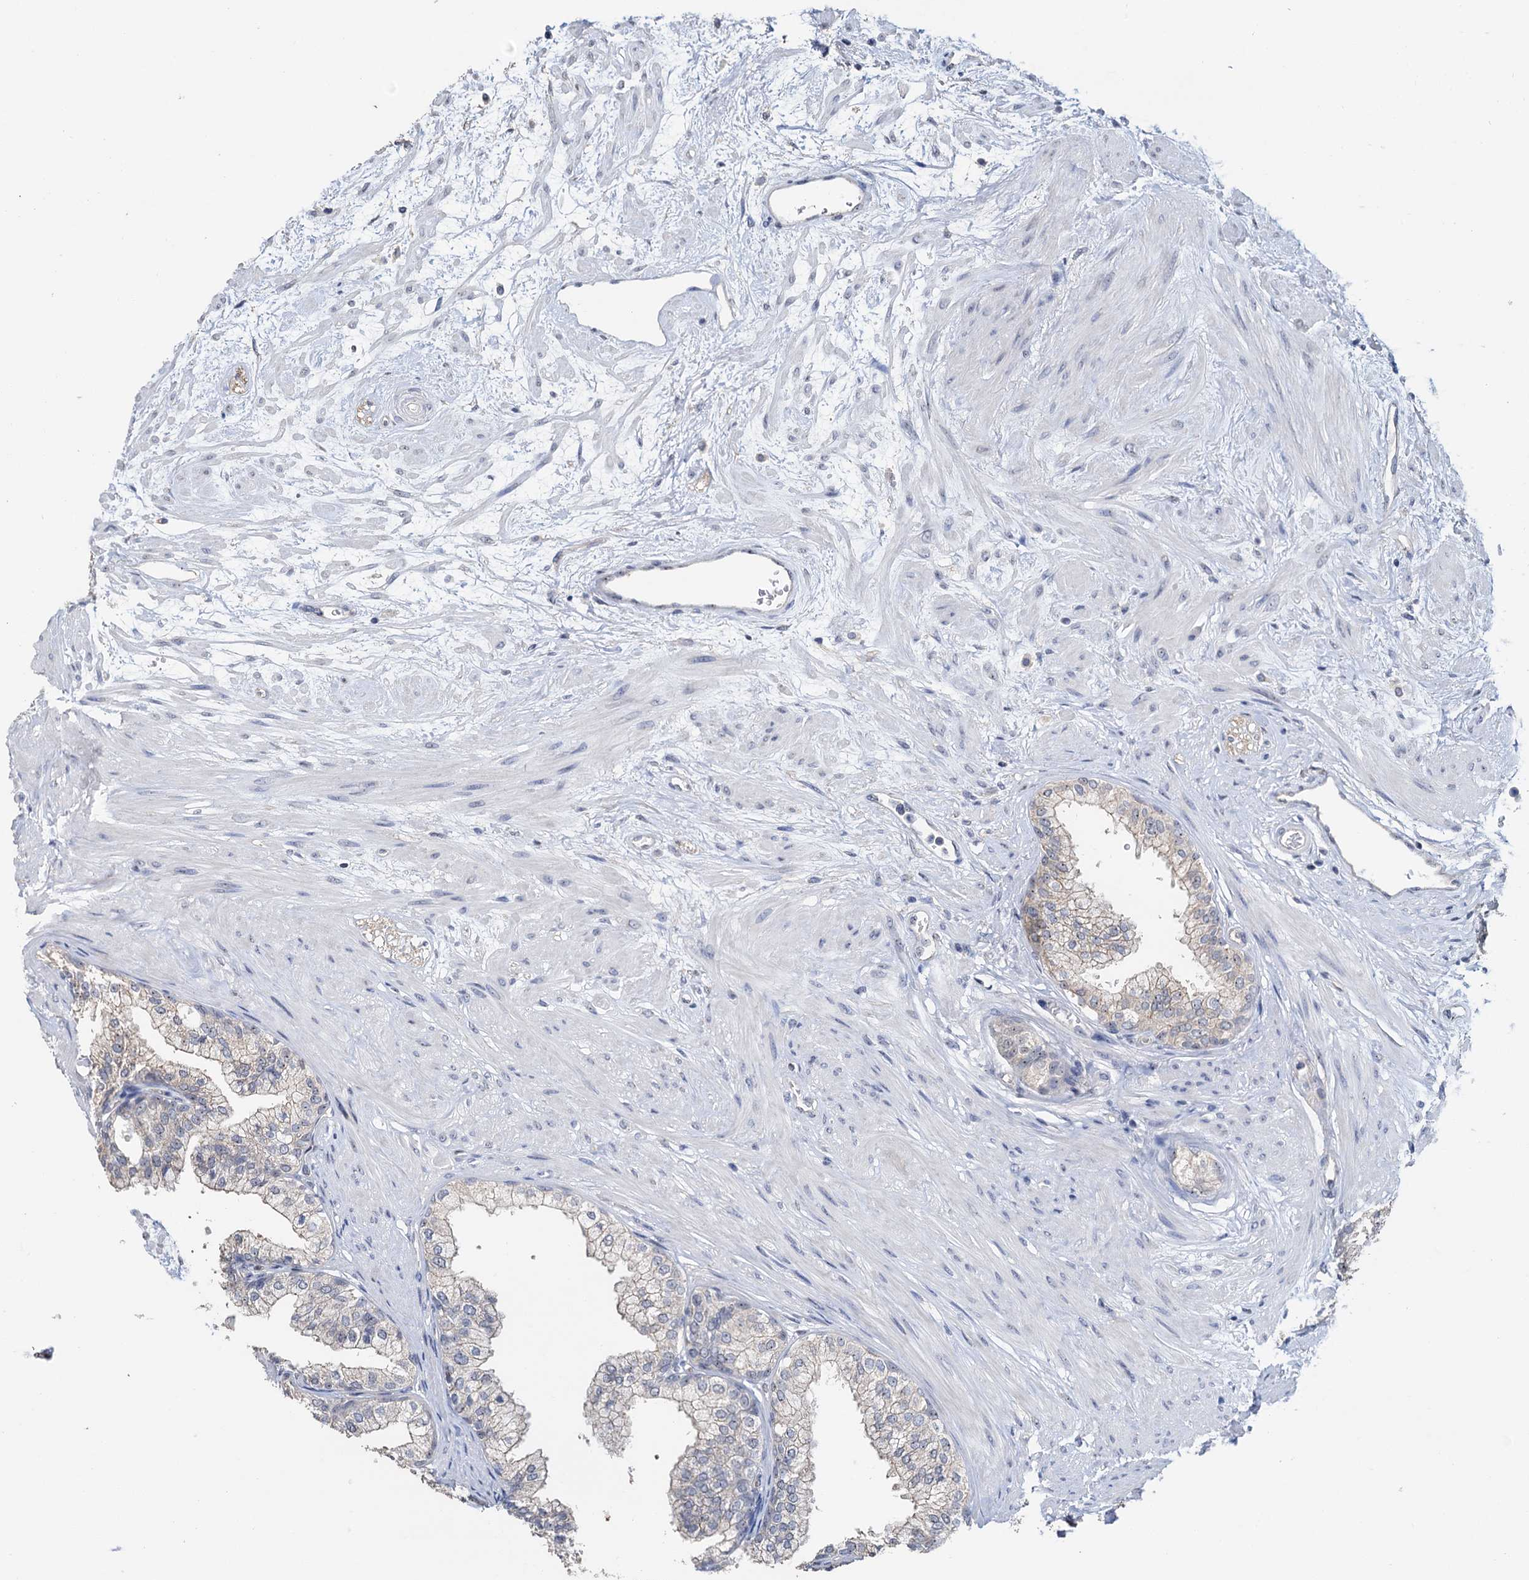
{"staining": {"intensity": "weak", "quantity": "25%-75%", "location": "cytoplasmic/membranous"}, "tissue": "prostate", "cell_type": "Glandular cells", "image_type": "normal", "snomed": [{"axis": "morphology", "description": "Normal tissue, NOS"}, {"axis": "topography", "description": "Prostate"}], "caption": "This image demonstrates immunohistochemistry (IHC) staining of normal prostate, with low weak cytoplasmic/membranous positivity in about 25%-75% of glandular cells.", "gene": "C2CD3", "patient": {"sex": "male", "age": 60}}